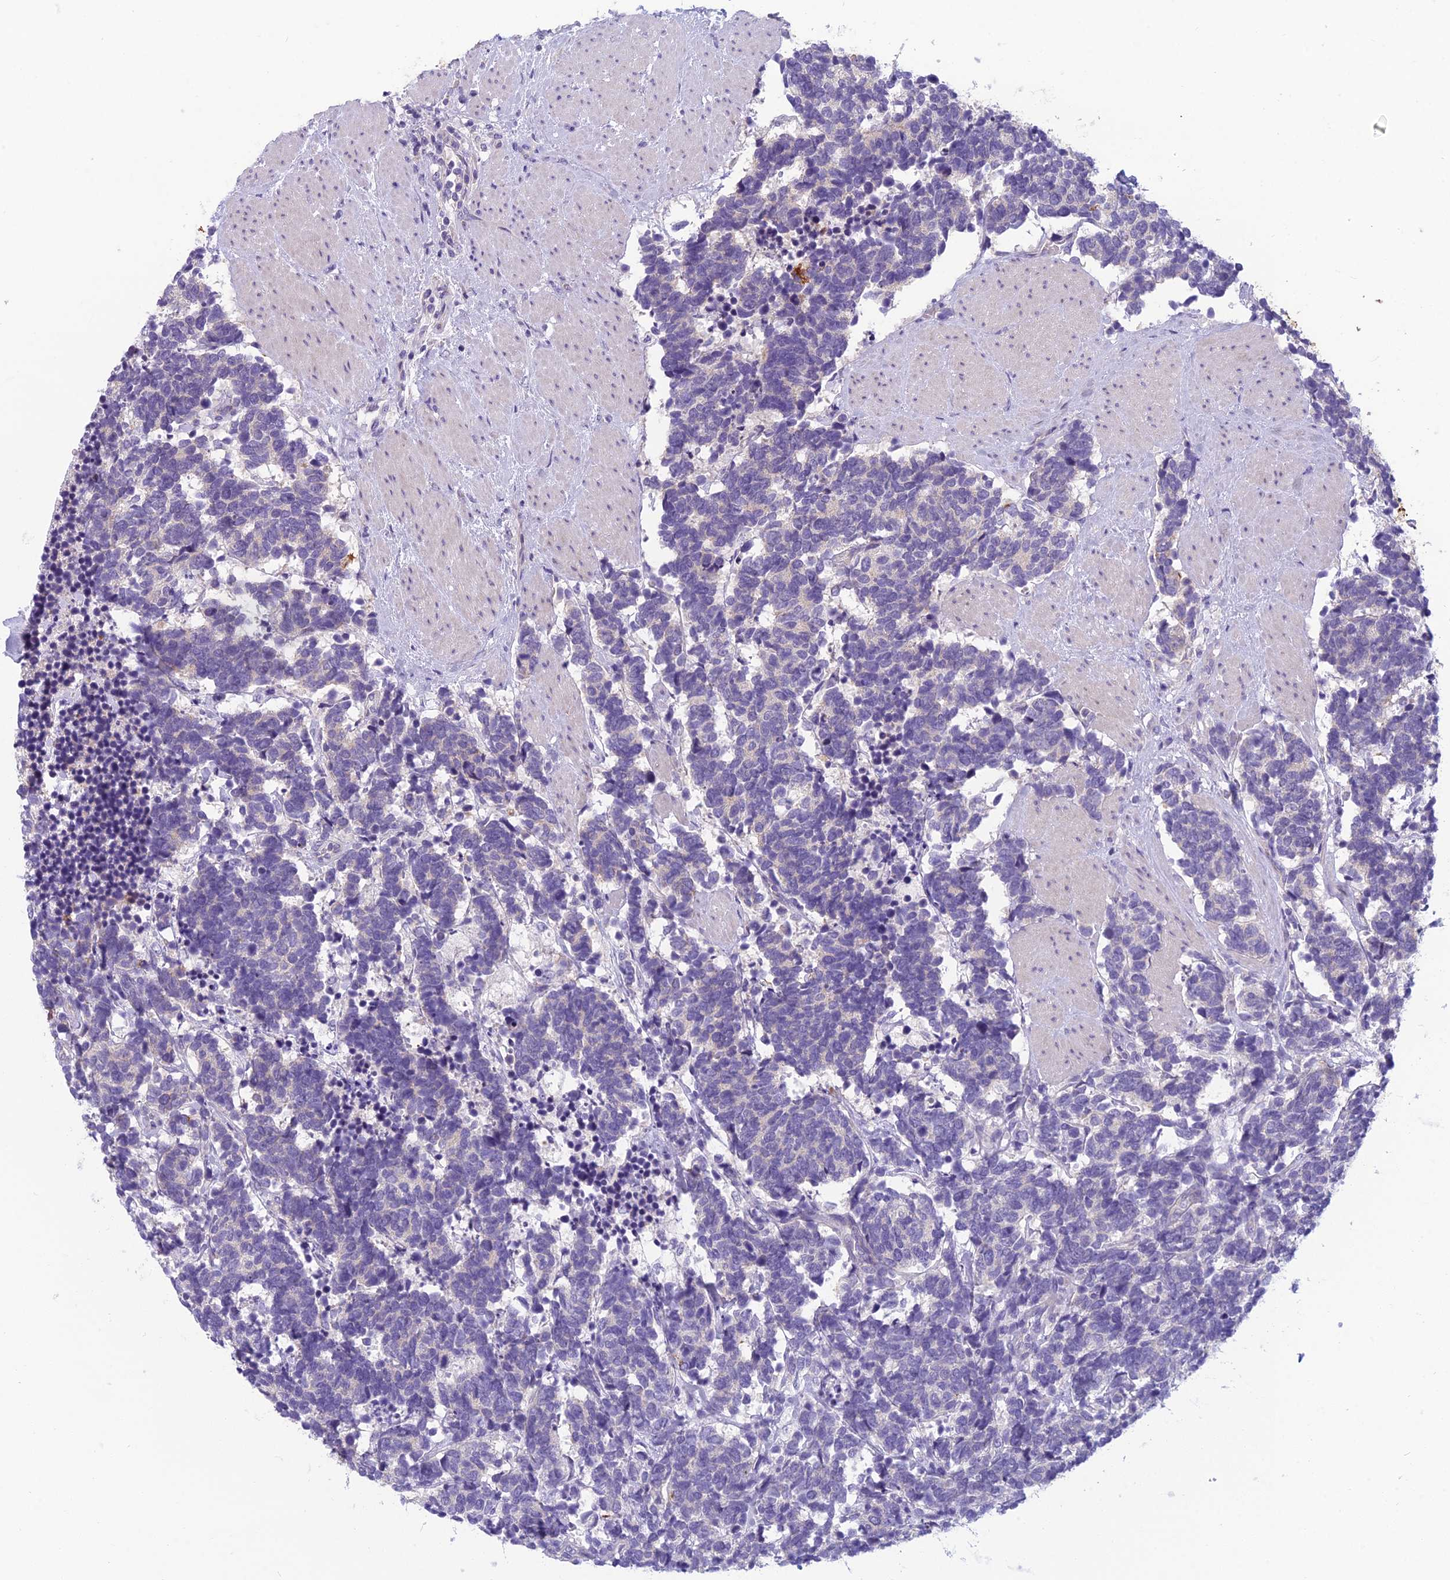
{"staining": {"intensity": "negative", "quantity": "none", "location": "none"}, "tissue": "carcinoid", "cell_type": "Tumor cells", "image_type": "cancer", "snomed": [{"axis": "morphology", "description": "Carcinoma, NOS"}, {"axis": "morphology", "description": "Carcinoid, malignant, NOS"}, {"axis": "topography", "description": "Prostate"}], "caption": "An immunohistochemistry (IHC) image of carcinoid (malignant) is shown. There is no staining in tumor cells of carcinoid (malignant).", "gene": "RBM41", "patient": {"sex": "male", "age": 57}}